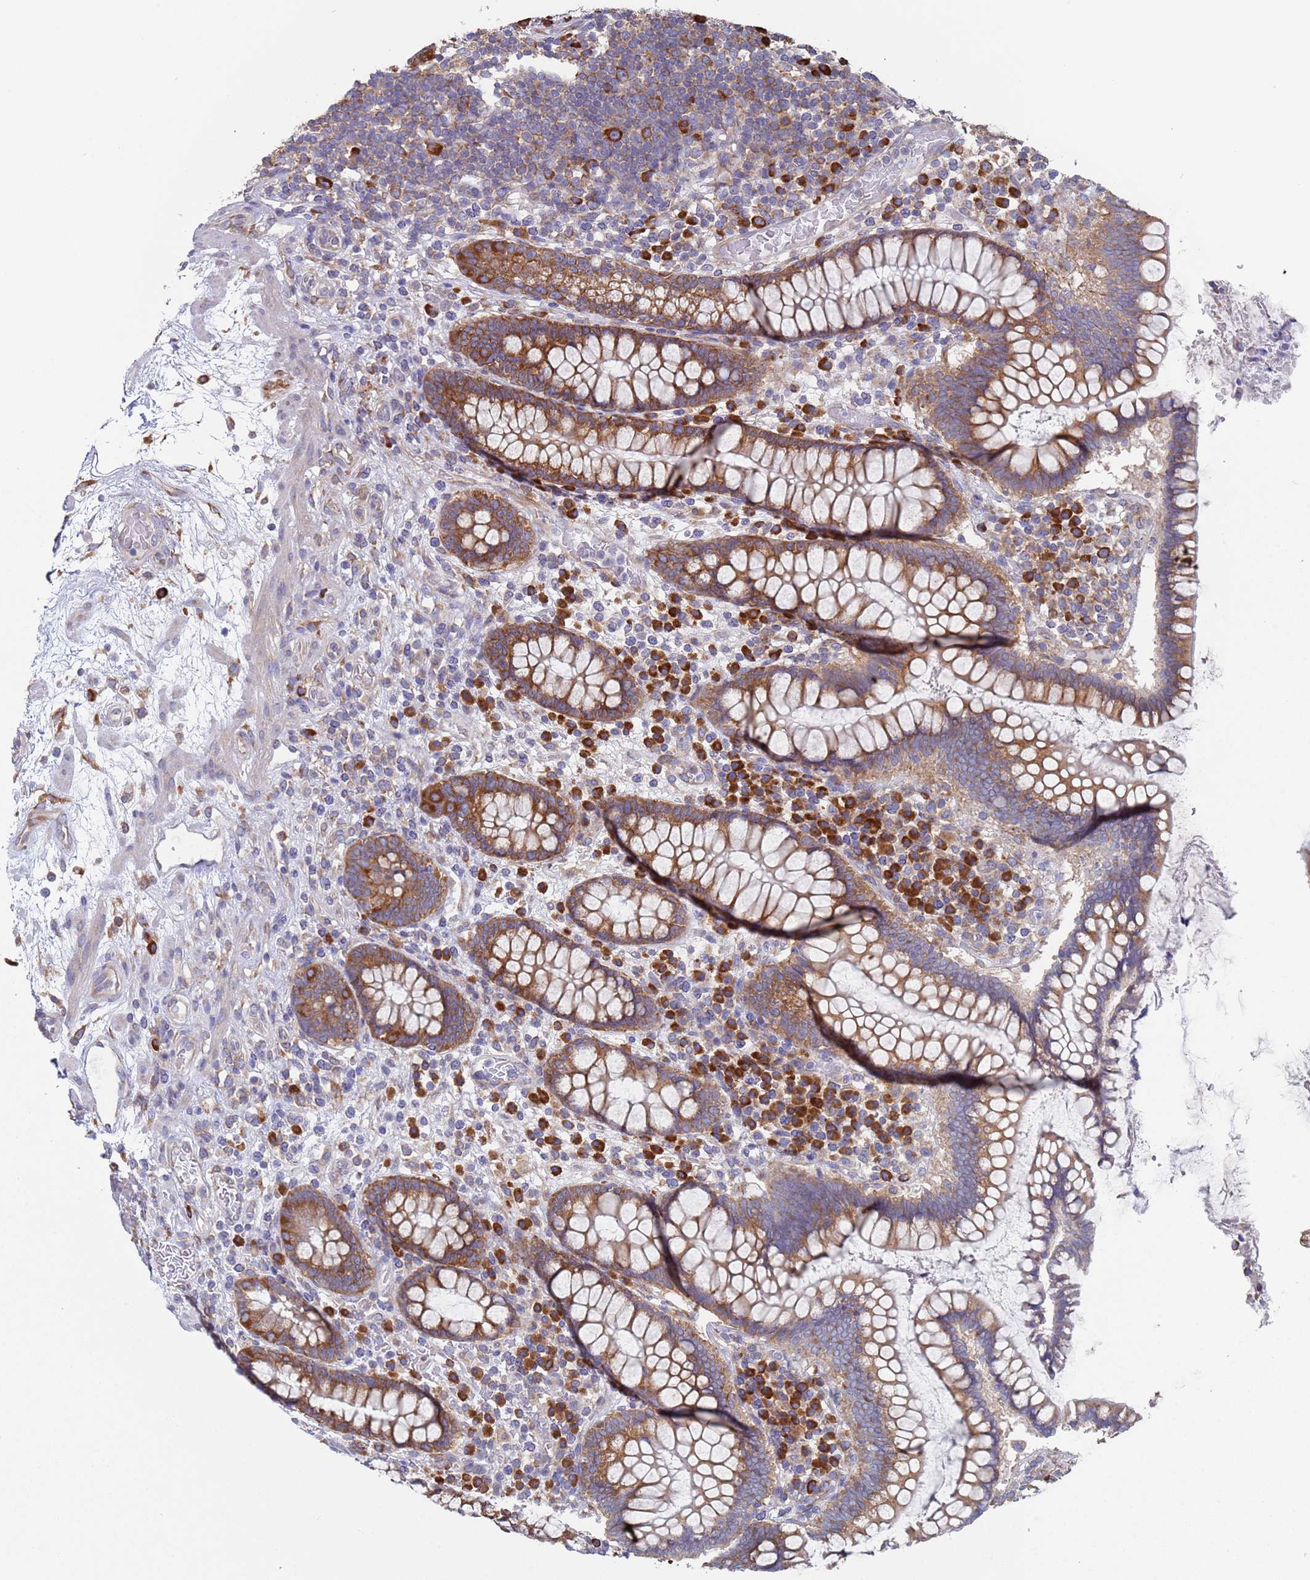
{"staining": {"intensity": "negative", "quantity": "none", "location": "none"}, "tissue": "colon", "cell_type": "Endothelial cells", "image_type": "normal", "snomed": [{"axis": "morphology", "description": "Normal tissue, NOS"}, {"axis": "topography", "description": "Colon"}], "caption": "A high-resolution micrograph shows IHC staining of benign colon, which demonstrates no significant expression in endothelial cells.", "gene": "ENSG00000286098", "patient": {"sex": "female", "age": 79}}